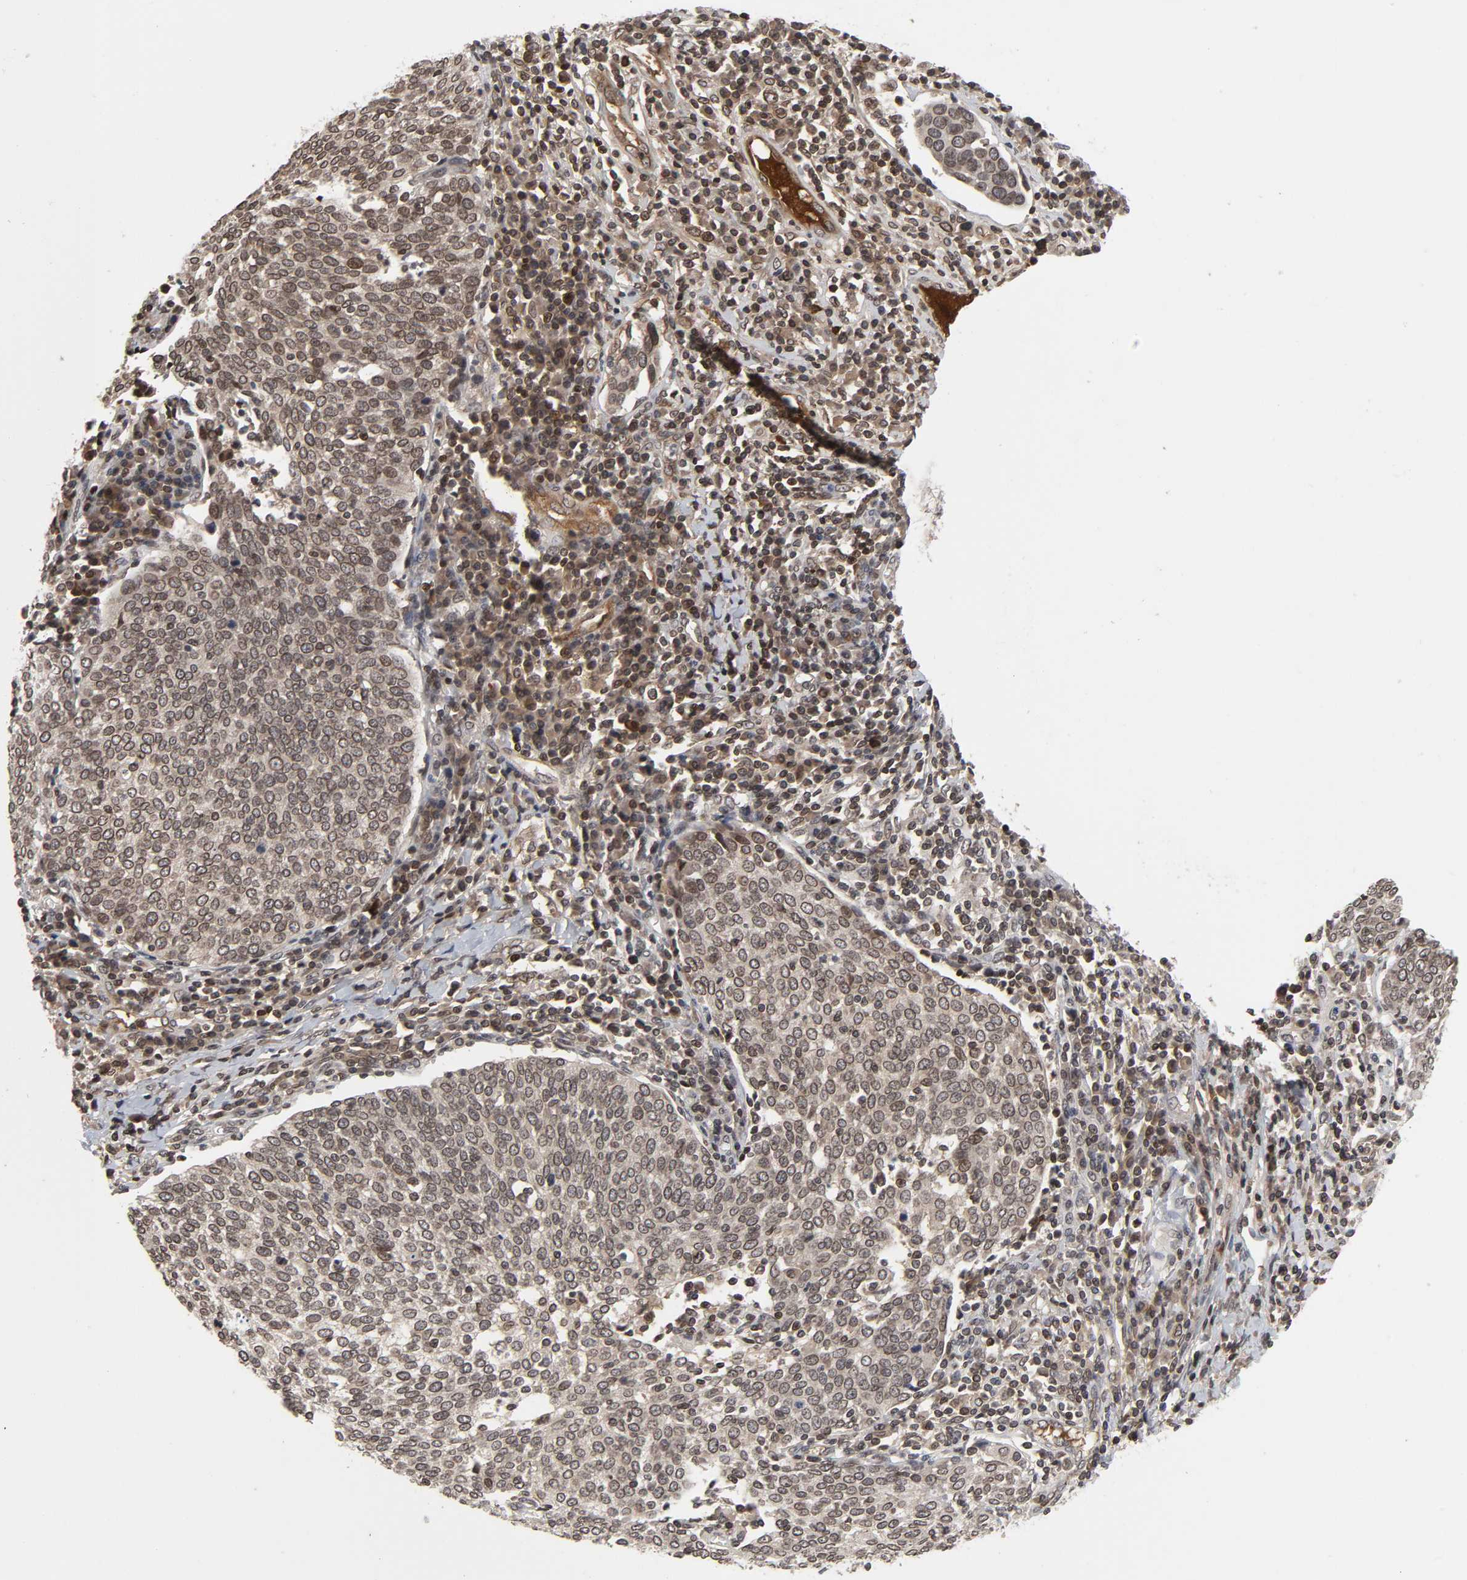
{"staining": {"intensity": "moderate", "quantity": ">75%", "location": "cytoplasmic/membranous,nuclear"}, "tissue": "cervical cancer", "cell_type": "Tumor cells", "image_type": "cancer", "snomed": [{"axis": "morphology", "description": "Squamous cell carcinoma, NOS"}, {"axis": "topography", "description": "Cervix"}], "caption": "Cervical cancer (squamous cell carcinoma) was stained to show a protein in brown. There is medium levels of moderate cytoplasmic/membranous and nuclear staining in about >75% of tumor cells.", "gene": "CPN2", "patient": {"sex": "female", "age": 40}}